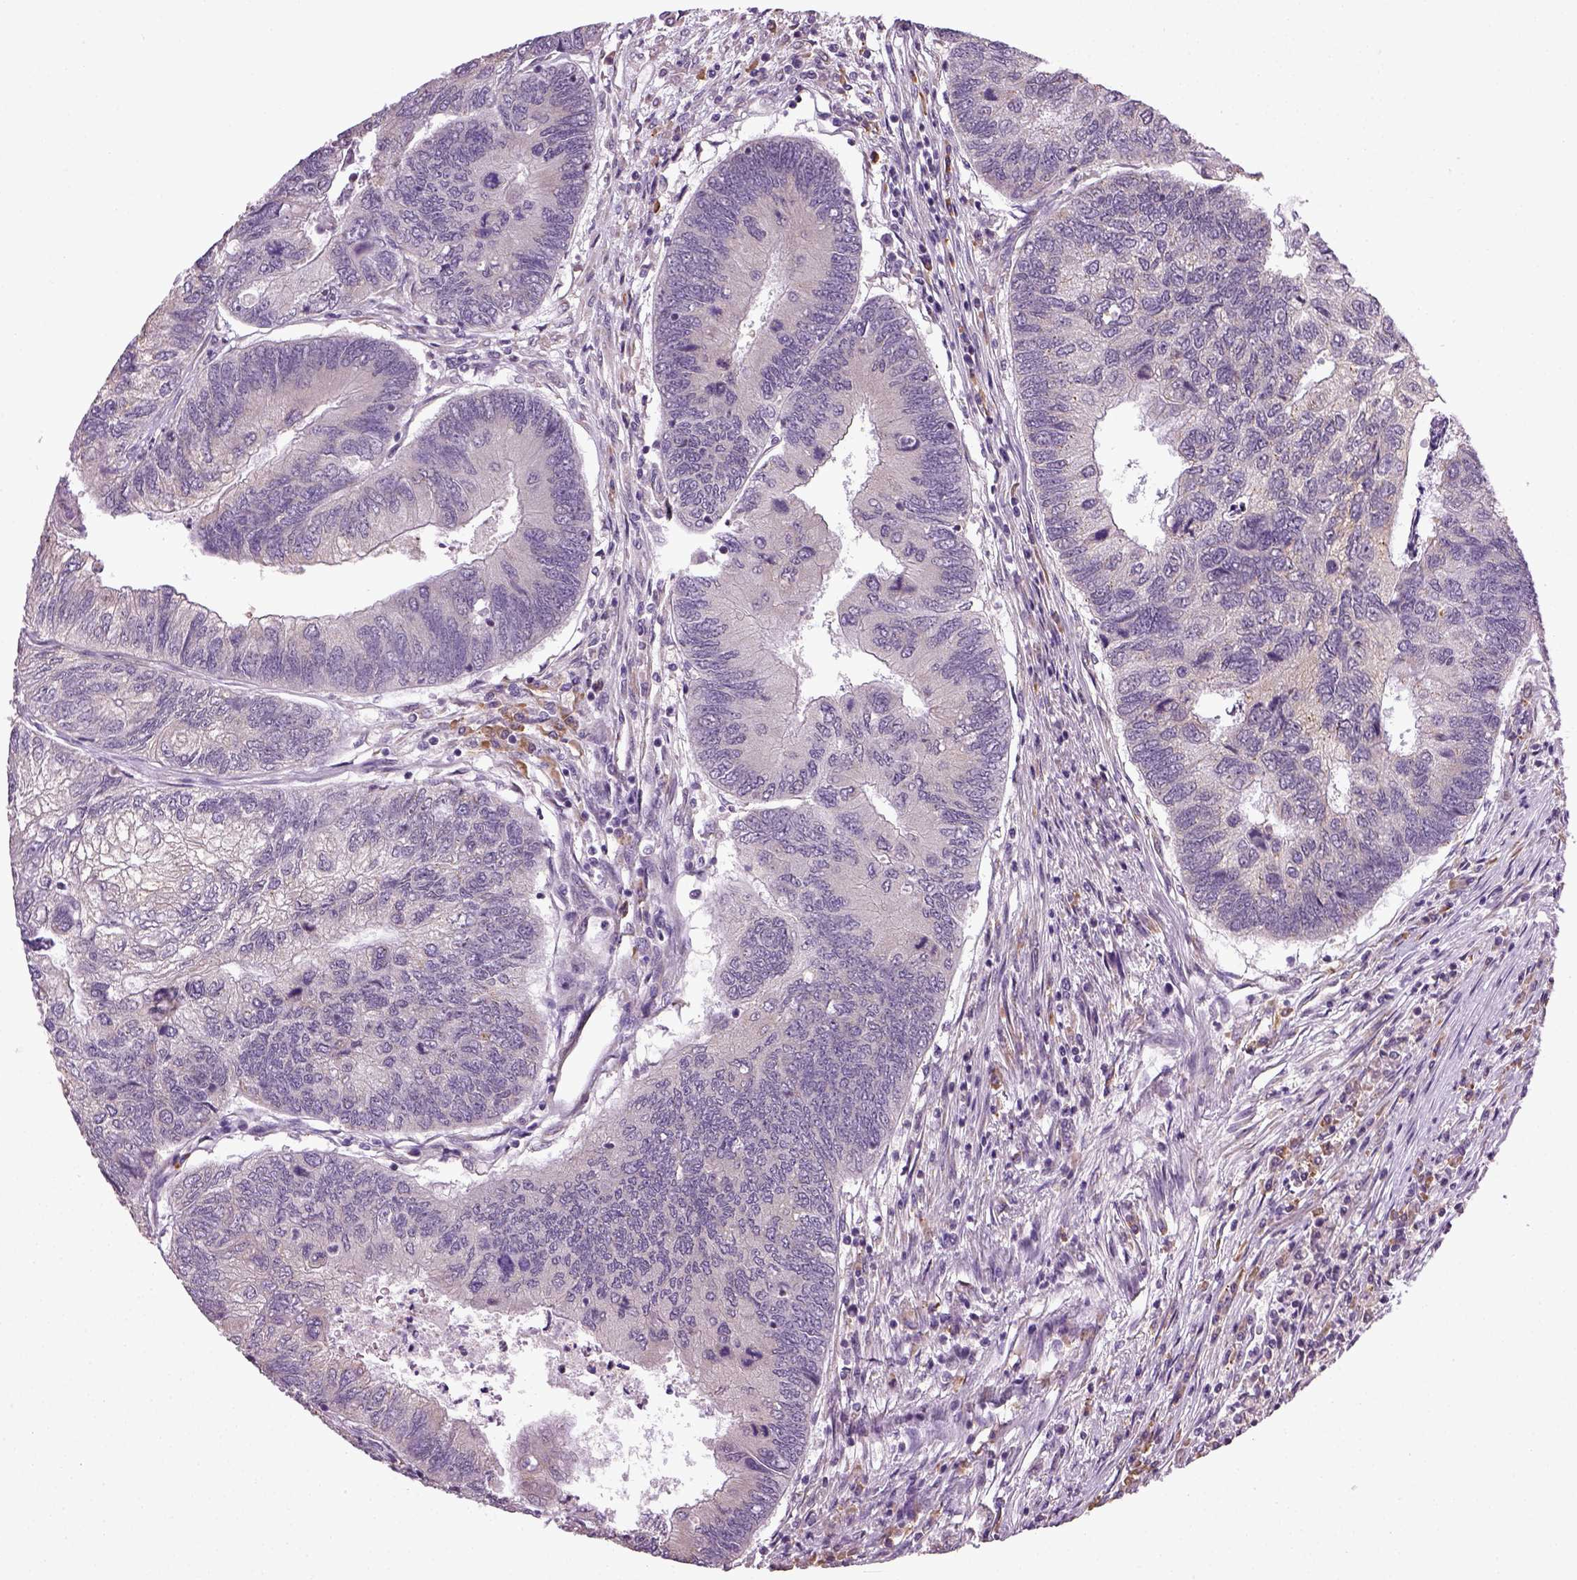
{"staining": {"intensity": "negative", "quantity": "none", "location": "none"}, "tissue": "colorectal cancer", "cell_type": "Tumor cells", "image_type": "cancer", "snomed": [{"axis": "morphology", "description": "Adenocarcinoma, NOS"}, {"axis": "topography", "description": "Colon"}], "caption": "Immunohistochemistry of human colorectal cancer (adenocarcinoma) shows no staining in tumor cells.", "gene": "TPRG1", "patient": {"sex": "female", "age": 67}}